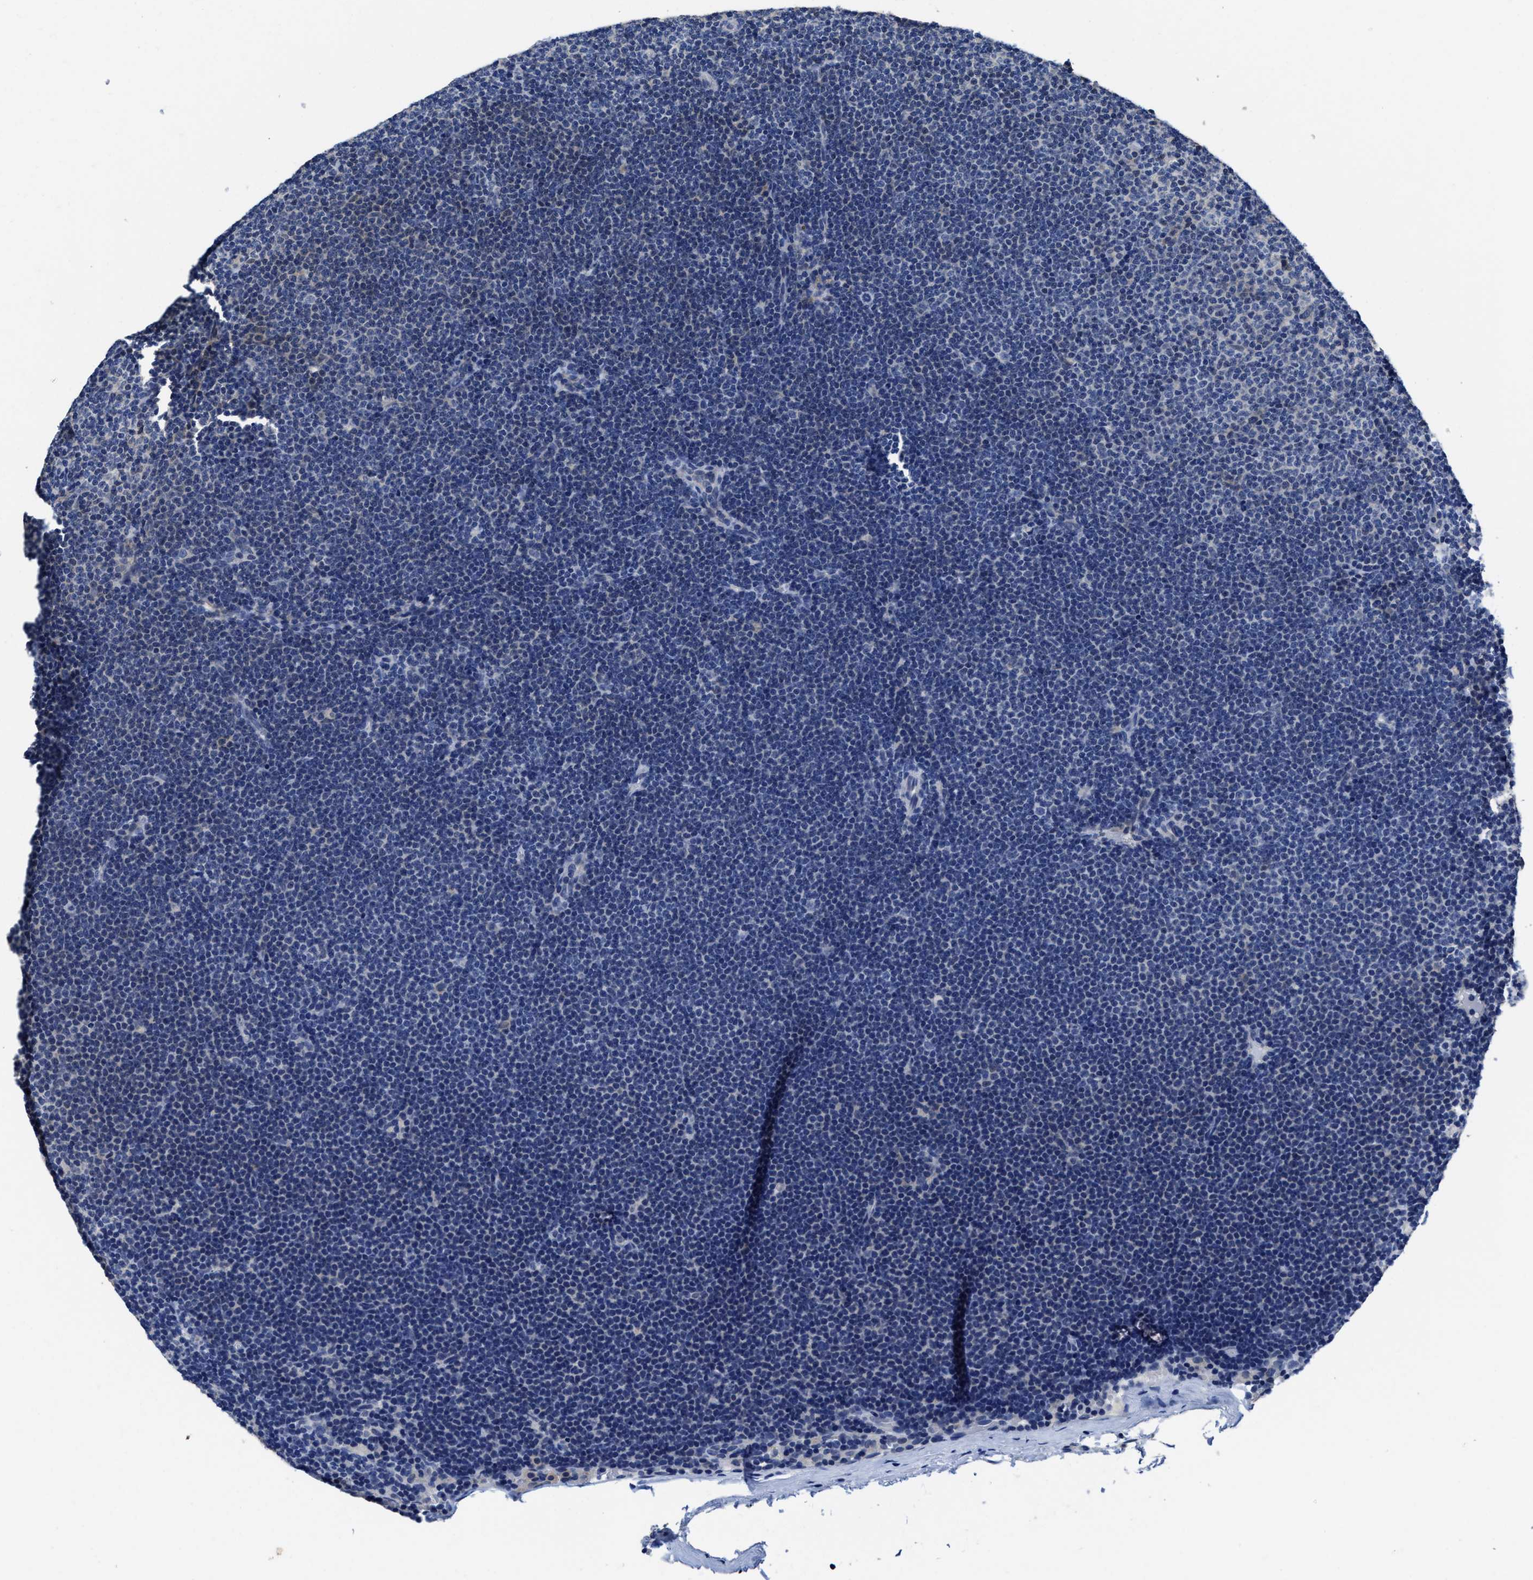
{"staining": {"intensity": "negative", "quantity": "none", "location": "none"}, "tissue": "lymphoma", "cell_type": "Tumor cells", "image_type": "cancer", "snomed": [{"axis": "morphology", "description": "Malignant lymphoma, non-Hodgkin's type, Low grade"}, {"axis": "topography", "description": "Lymph node"}], "caption": "Low-grade malignant lymphoma, non-Hodgkin's type stained for a protein using immunohistochemistry demonstrates no expression tumor cells.", "gene": "HOOK1", "patient": {"sex": "female", "age": 53}}